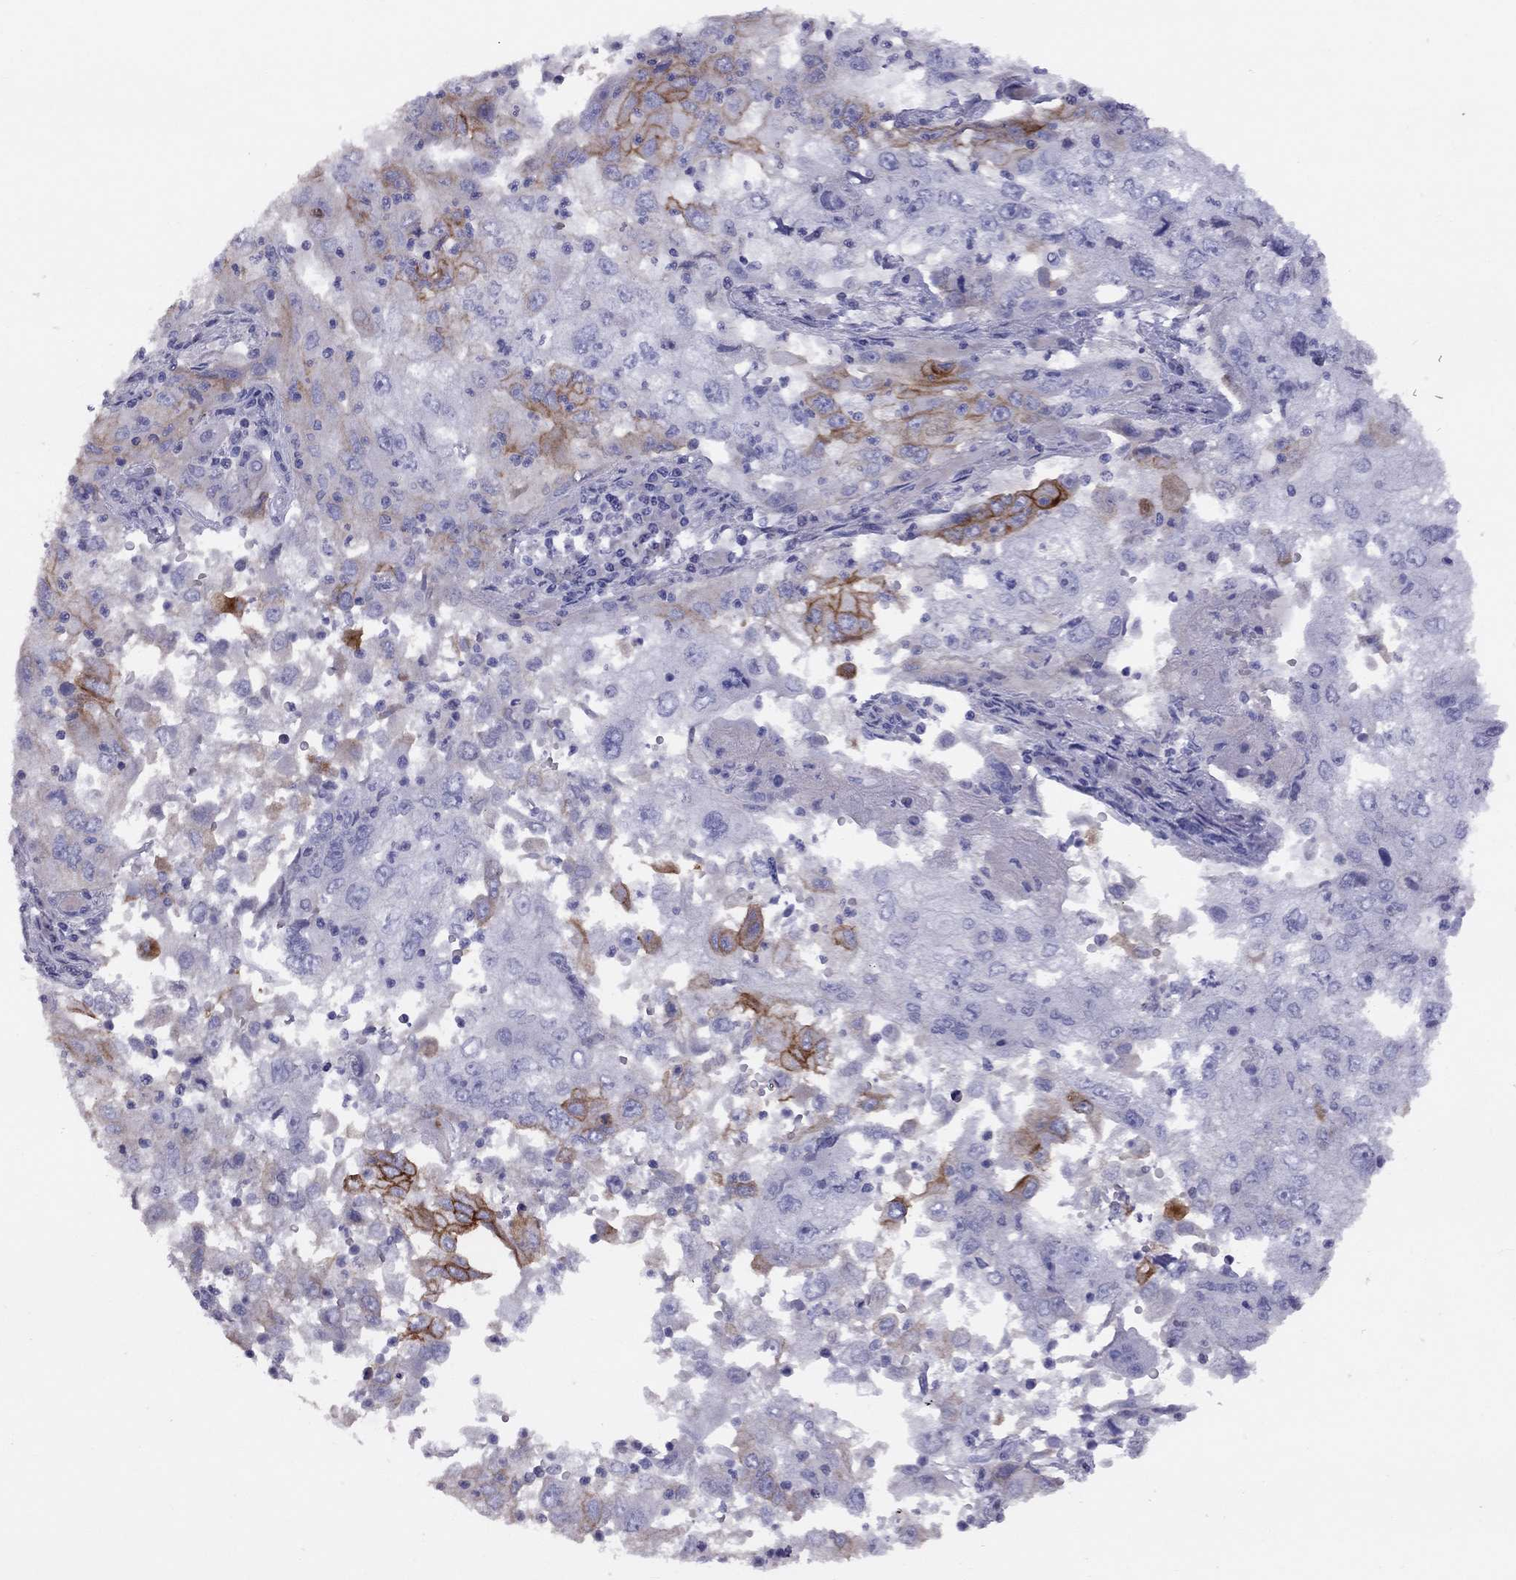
{"staining": {"intensity": "strong", "quantity": "<25%", "location": "cytoplasmic/membranous"}, "tissue": "cervical cancer", "cell_type": "Tumor cells", "image_type": "cancer", "snomed": [{"axis": "morphology", "description": "Squamous cell carcinoma, NOS"}, {"axis": "topography", "description": "Cervix"}], "caption": "Brown immunohistochemical staining in human squamous cell carcinoma (cervical) reveals strong cytoplasmic/membranous staining in approximately <25% of tumor cells.", "gene": "MUC16", "patient": {"sex": "female", "age": 36}}